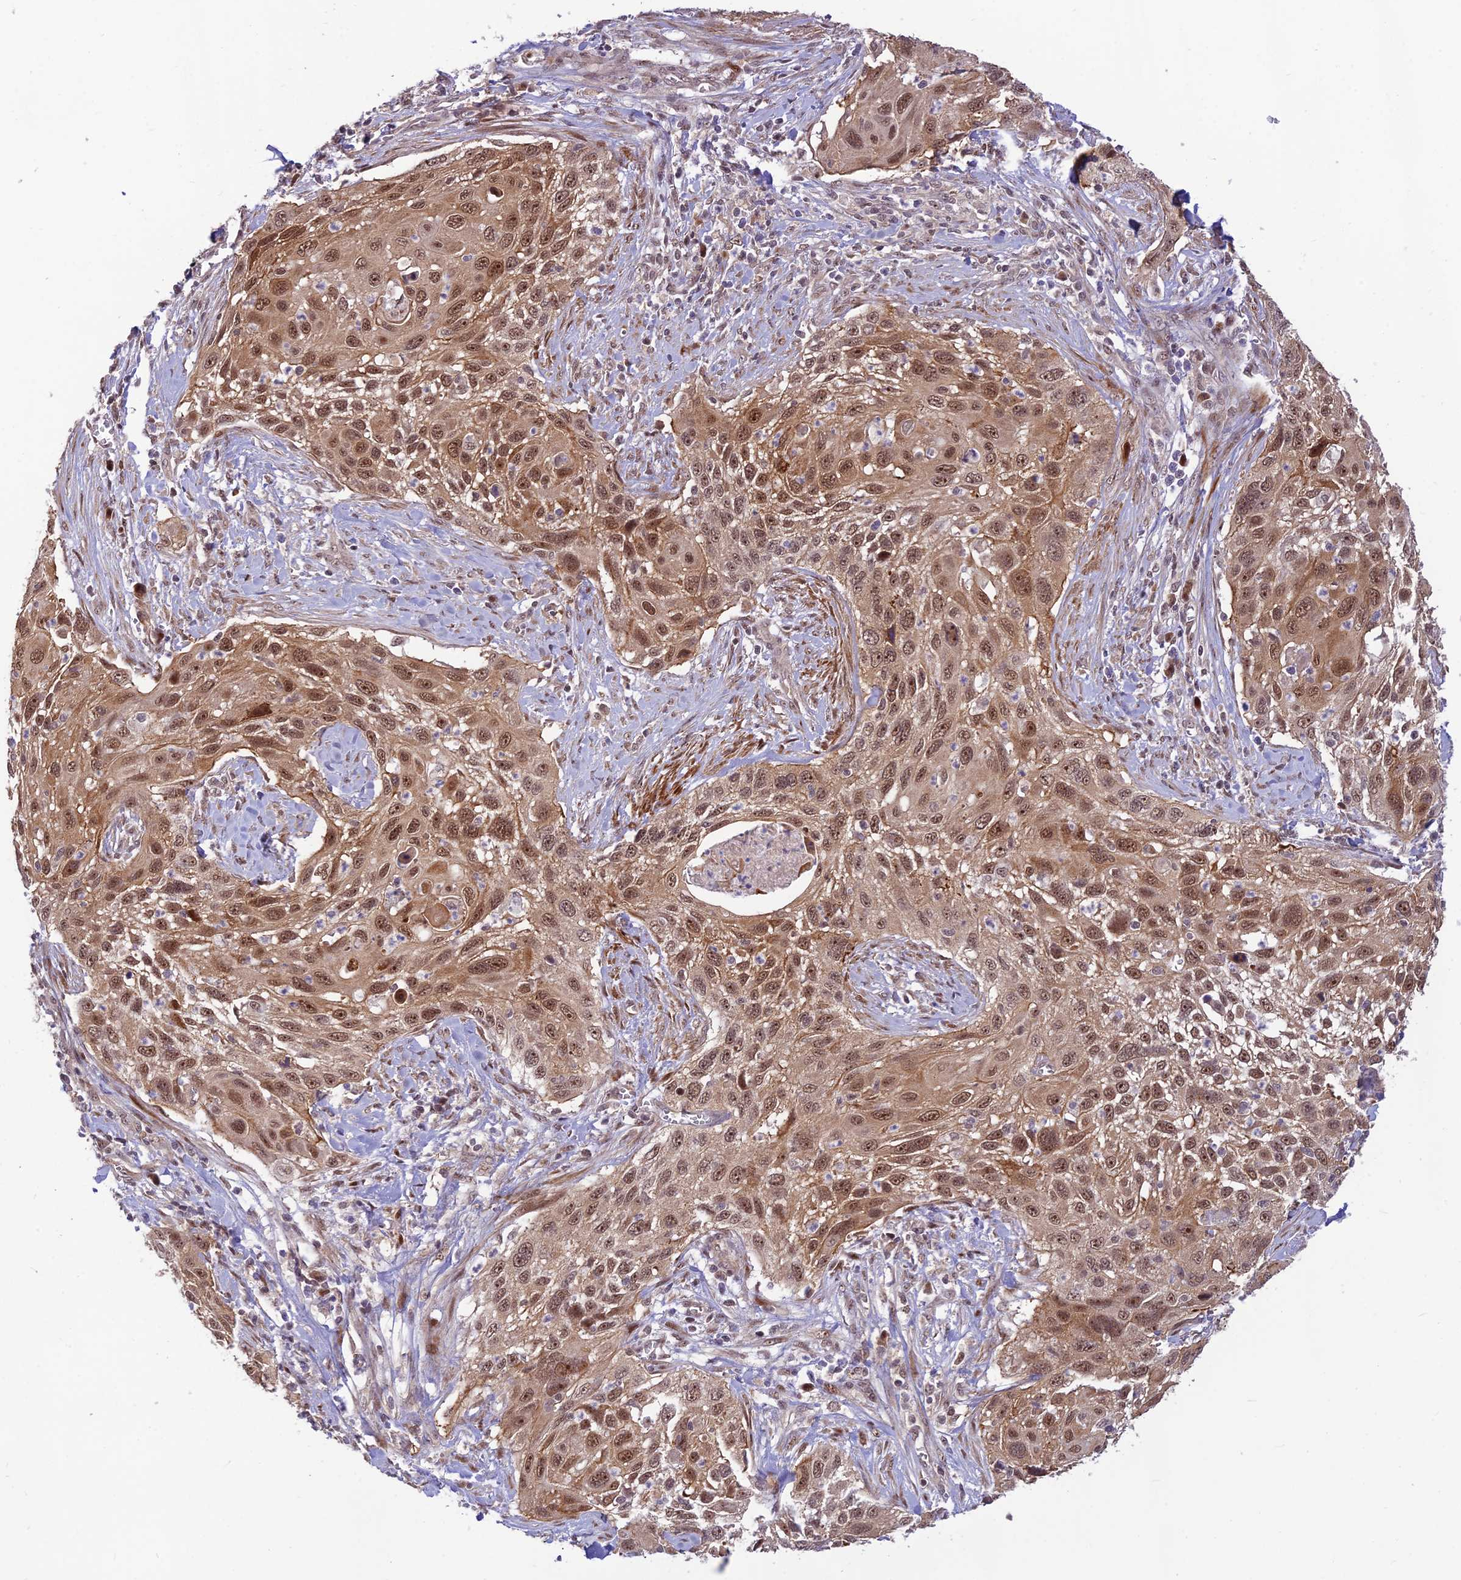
{"staining": {"intensity": "moderate", "quantity": ">75%", "location": "cytoplasmic/membranous,nuclear"}, "tissue": "cervical cancer", "cell_type": "Tumor cells", "image_type": "cancer", "snomed": [{"axis": "morphology", "description": "Squamous cell carcinoma, NOS"}, {"axis": "topography", "description": "Cervix"}], "caption": "Protein staining of cervical cancer tissue displays moderate cytoplasmic/membranous and nuclear expression in approximately >75% of tumor cells.", "gene": "ASPDH", "patient": {"sex": "female", "age": 70}}